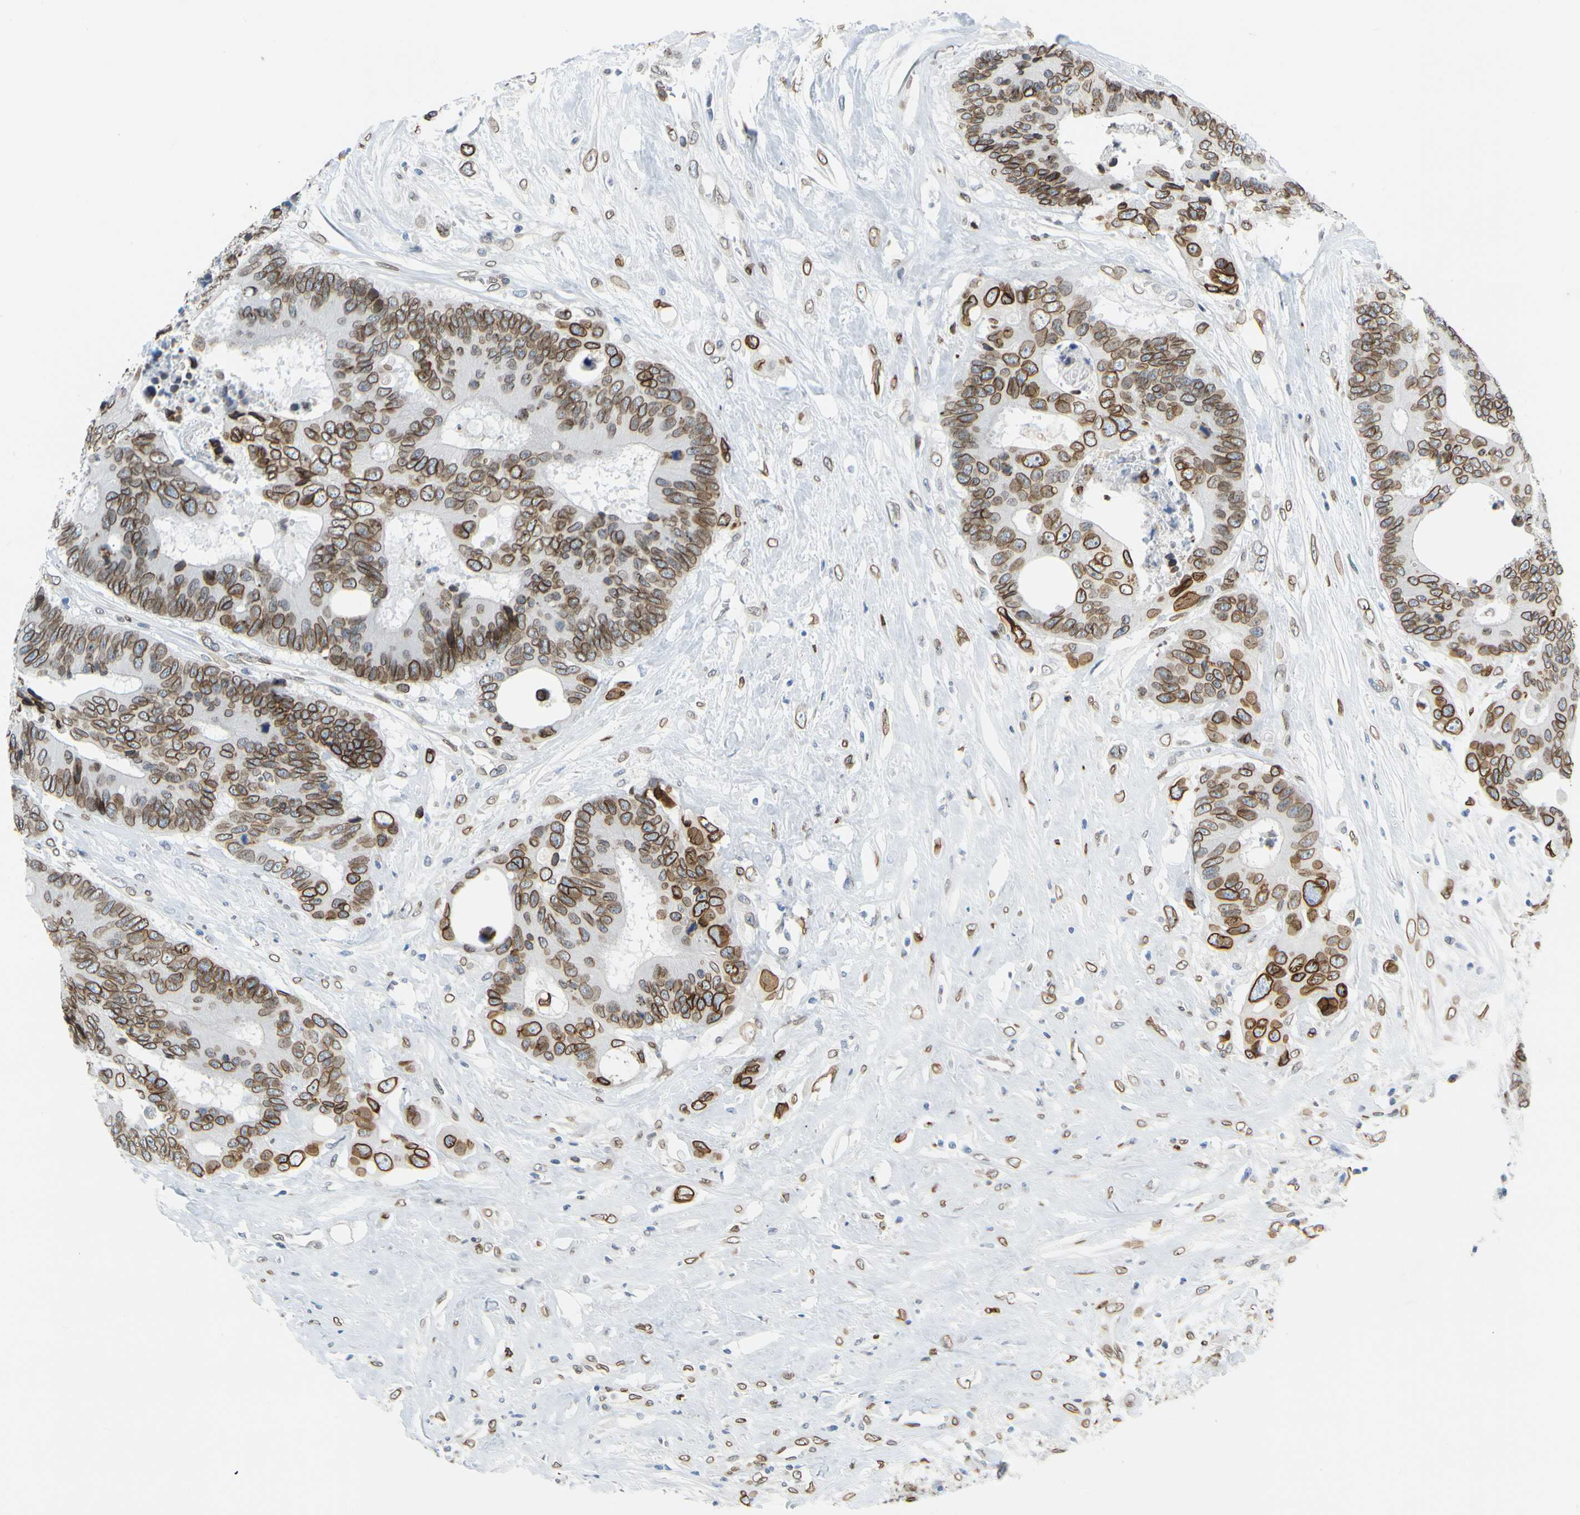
{"staining": {"intensity": "strong", "quantity": ">75%", "location": "cytoplasmic/membranous,nuclear"}, "tissue": "colorectal cancer", "cell_type": "Tumor cells", "image_type": "cancer", "snomed": [{"axis": "morphology", "description": "Adenocarcinoma, NOS"}, {"axis": "topography", "description": "Rectum"}], "caption": "Tumor cells exhibit high levels of strong cytoplasmic/membranous and nuclear expression in about >75% of cells in colorectal cancer.", "gene": "SUN1", "patient": {"sex": "male", "age": 55}}